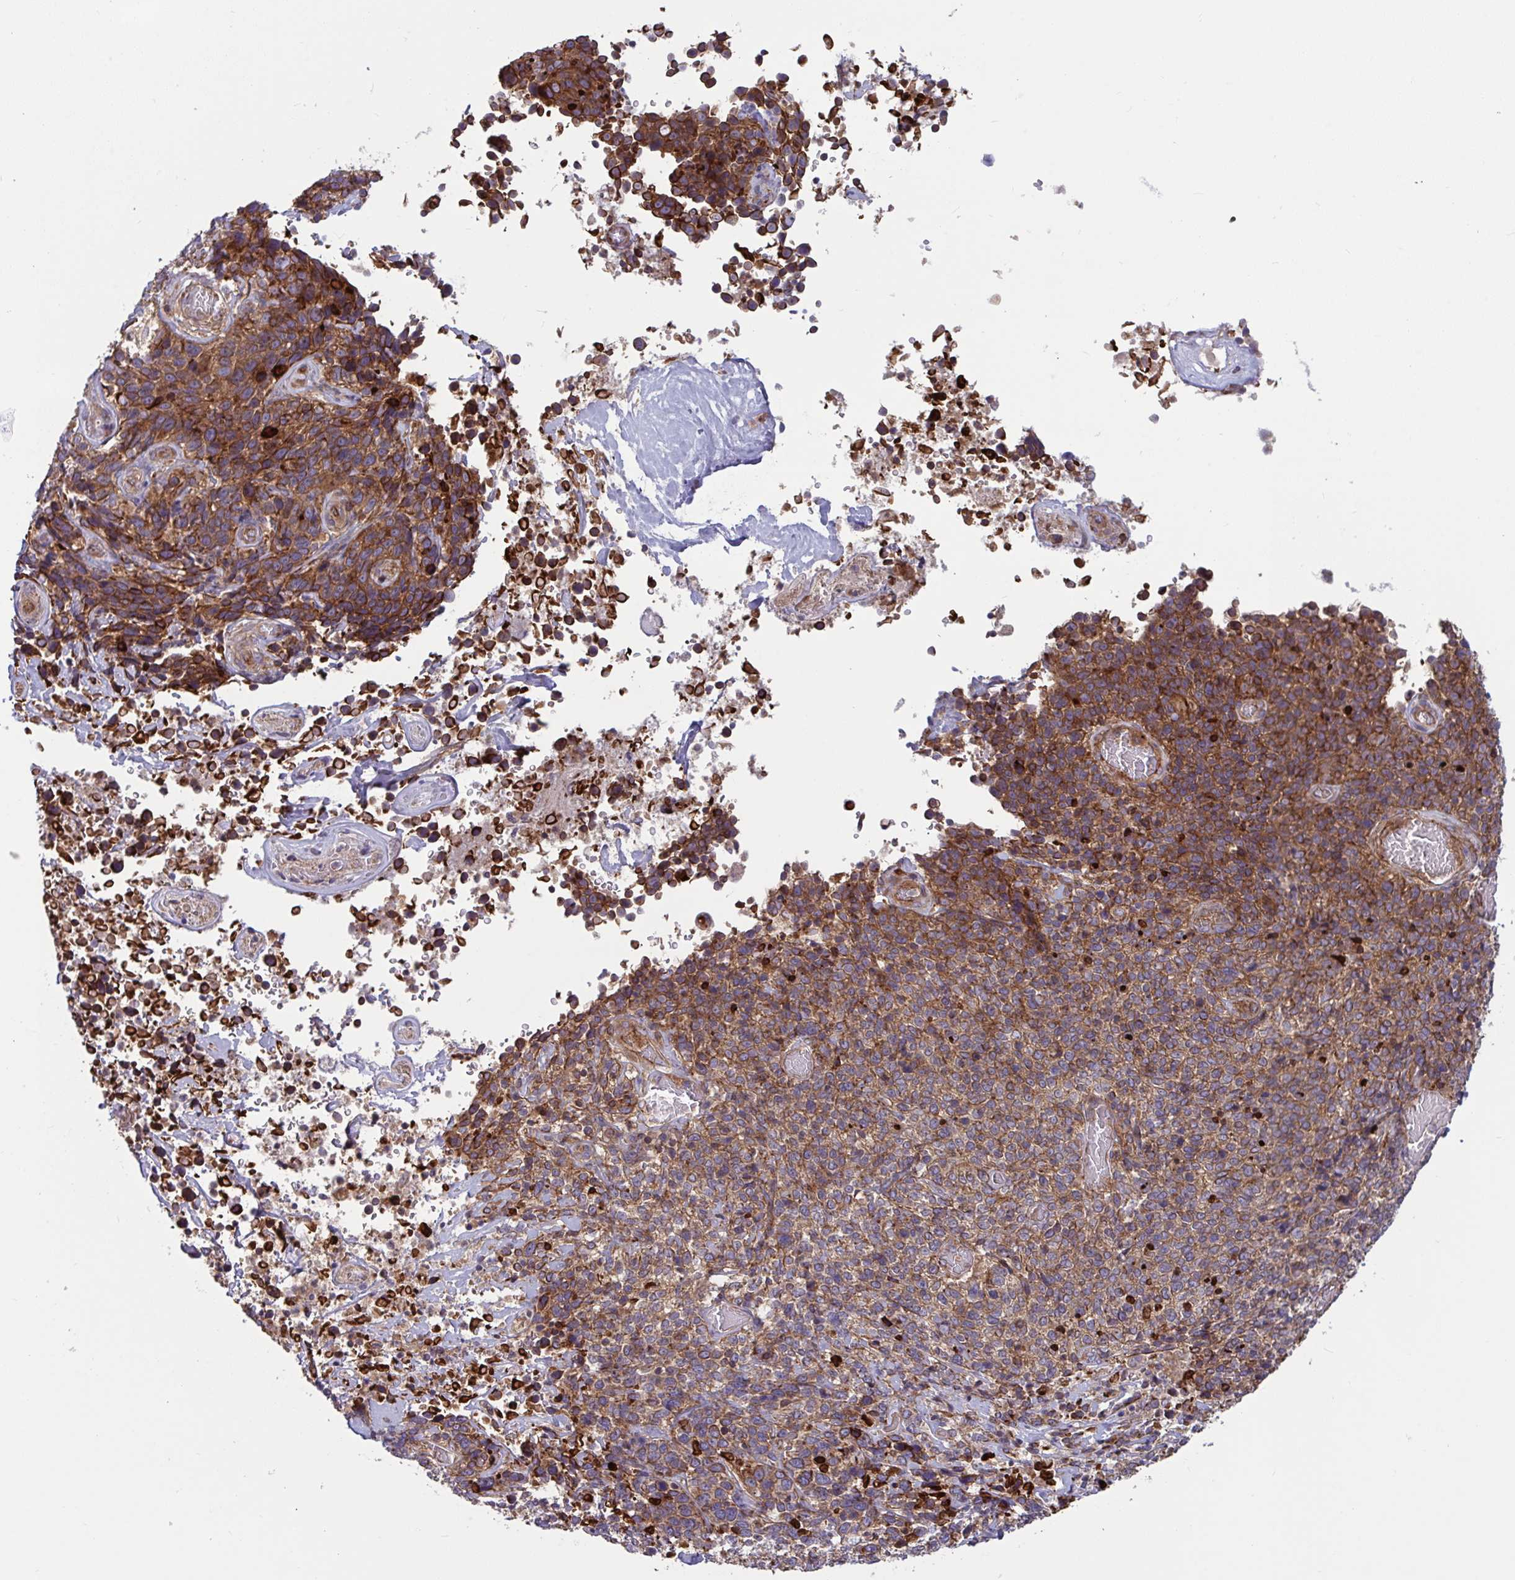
{"staining": {"intensity": "moderate", "quantity": ">75%", "location": "cytoplasmic/membranous"}, "tissue": "cervical cancer", "cell_type": "Tumor cells", "image_type": "cancer", "snomed": [{"axis": "morphology", "description": "Squamous cell carcinoma, NOS"}, {"axis": "topography", "description": "Cervix"}], "caption": "The histopathology image shows staining of squamous cell carcinoma (cervical), revealing moderate cytoplasmic/membranous protein positivity (brown color) within tumor cells. (IHC, brightfield microscopy, high magnification).", "gene": "TANK", "patient": {"sex": "female", "age": 46}}